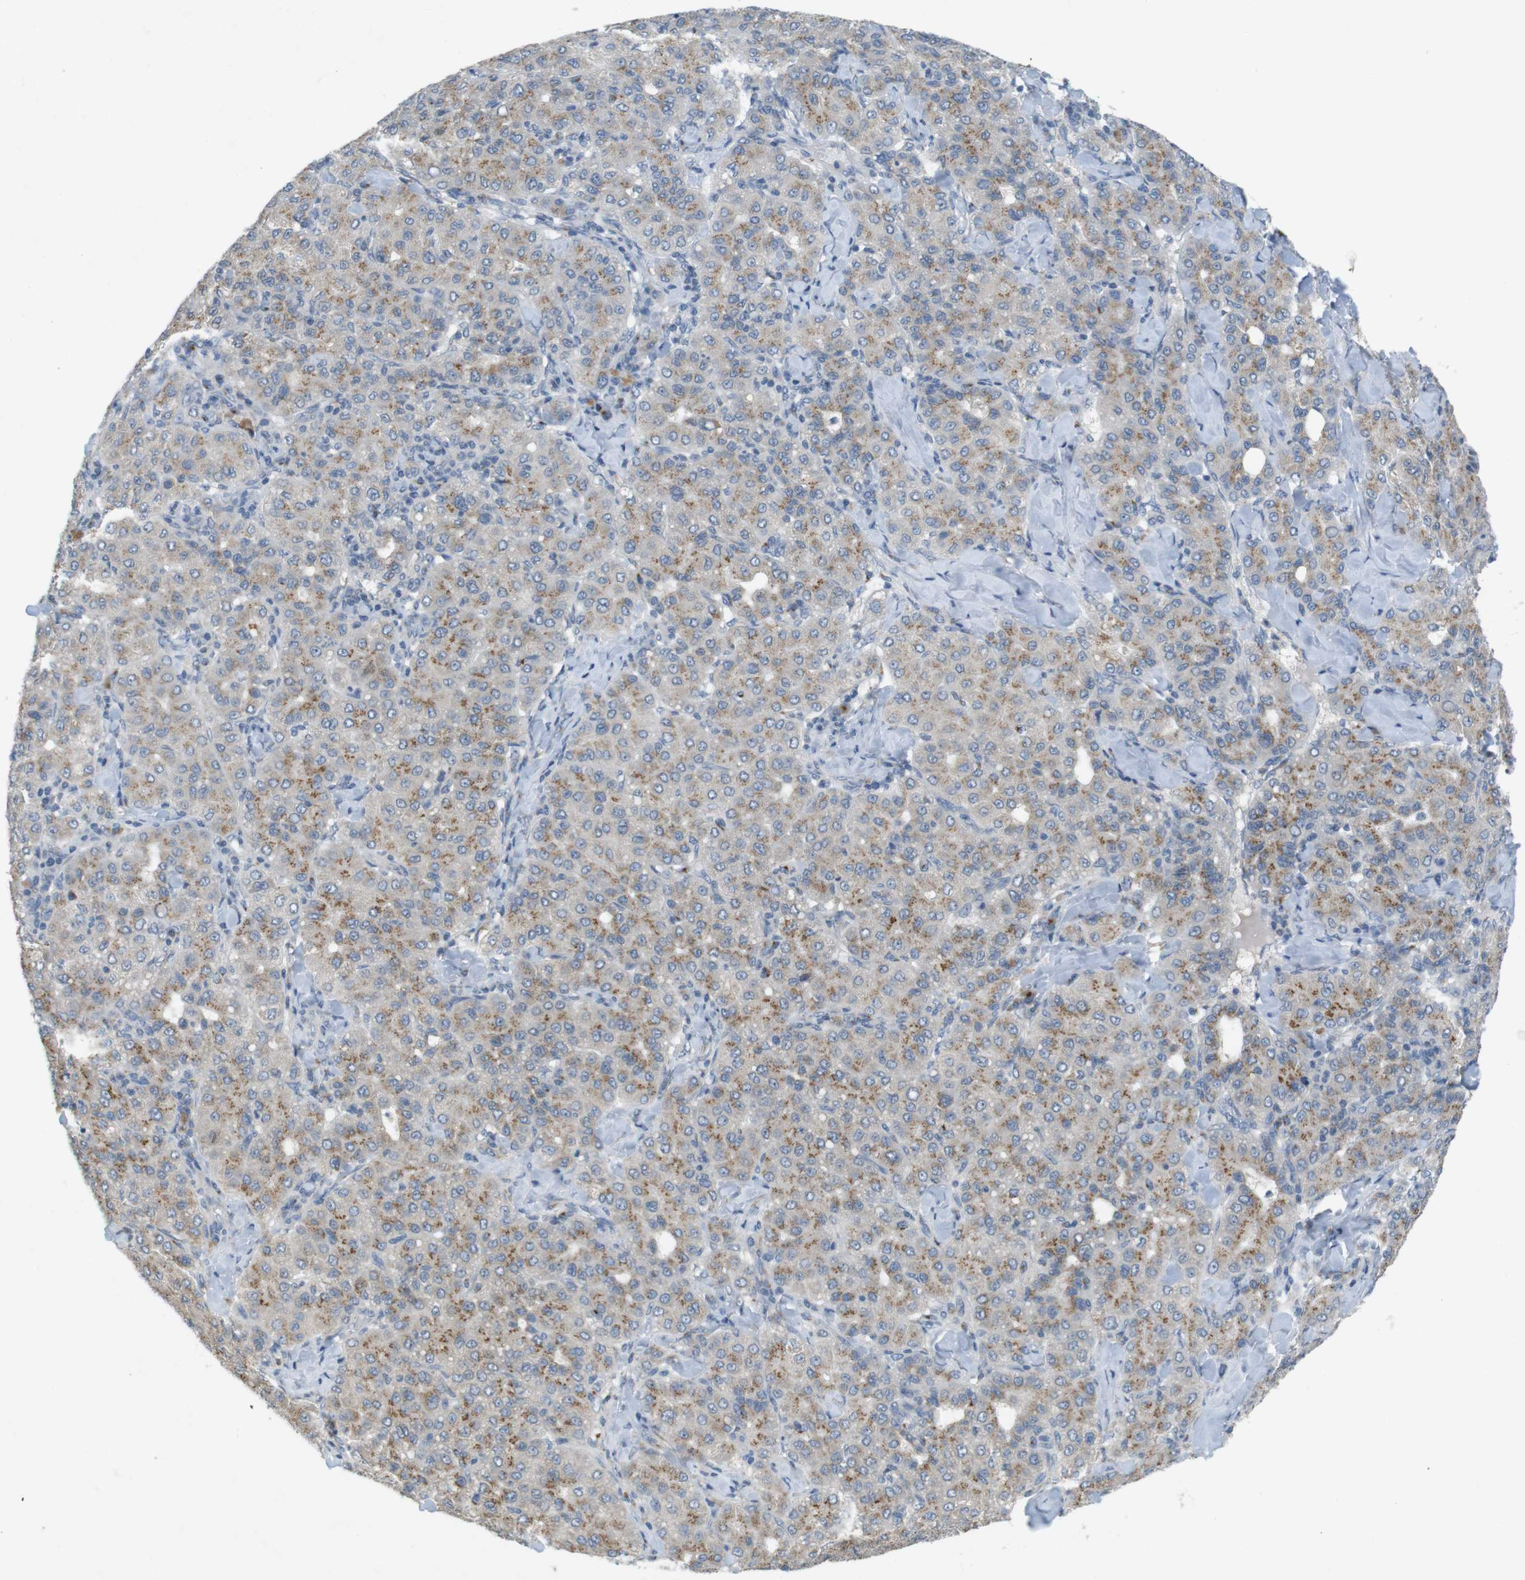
{"staining": {"intensity": "moderate", "quantity": ">75%", "location": "cytoplasmic/membranous"}, "tissue": "liver cancer", "cell_type": "Tumor cells", "image_type": "cancer", "snomed": [{"axis": "morphology", "description": "Carcinoma, Hepatocellular, NOS"}, {"axis": "topography", "description": "Liver"}], "caption": "Liver cancer stained with DAB (3,3'-diaminobenzidine) immunohistochemistry (IHC) shows medium levels of moderate cytoplasmic/membranous staining in approximately >75% of tumor cells.", "gene": "YIPF3", "patient": {"sex": "male", "age": 65}}